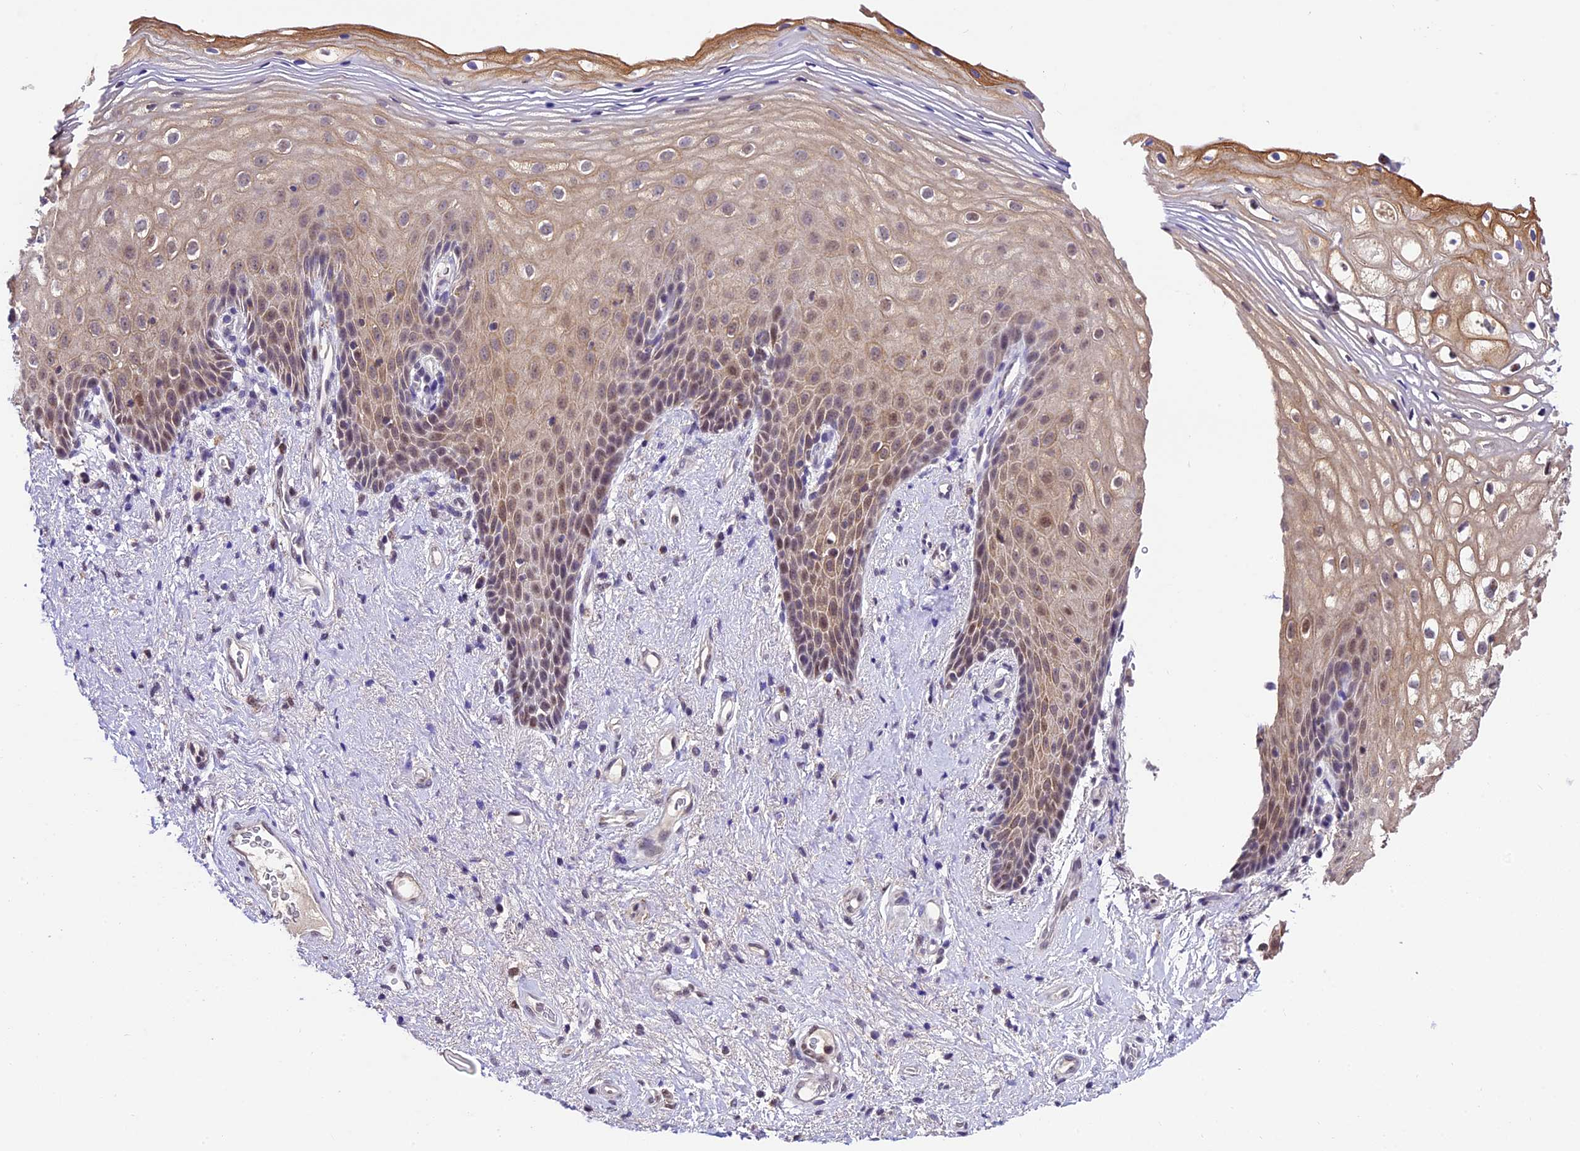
{"staining": {"intensity": "moderate", "quantity": "25%-75%", "location": "cytoplasmic/membranous,nuclear"}, "tissue": "vagina", "cell_type": "Squamous epithelial cells", "image_type": "normal", "snomed": [{"axis": "morphology", "description": "Normal tissue, NOS"}, {"axis": "topography", "description": "Vagina"}], "caption": "Immunohistochemistry (IHC) of benign human vagina exhibits medium levels of moderate cytoplasmic/membranous,nuclear staining in approximately 25%-75% of squamous epithelial cells.", "gene": "CARS2", "patient": {"sex": "female", "age": 60}}